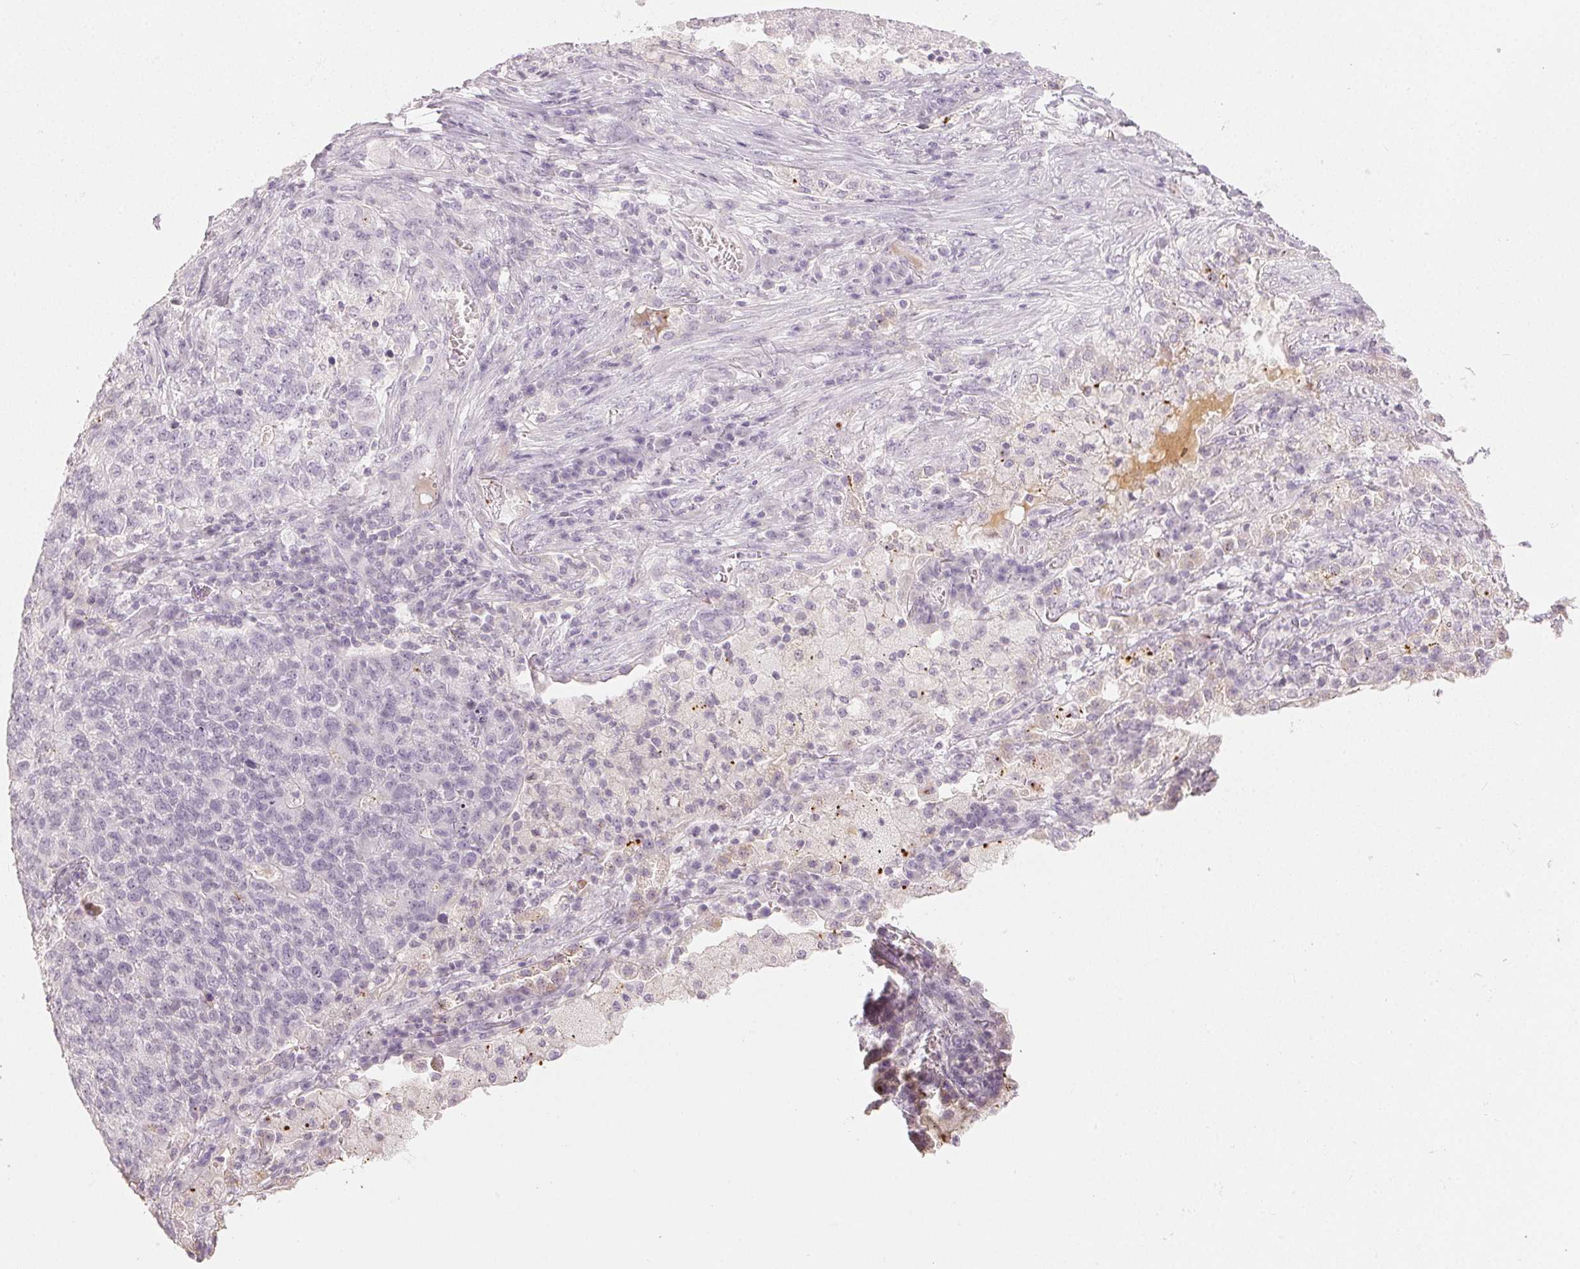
{"staining": {"intensity": "negative", "quantity": "none", "location": "none"}, "tissue": "lung cancer", "cell_type": "Tumor cells", "image_type": "cancer", "snomed": [{"axis": "morphology", "description": "Adenocarcinoma, NOS"}, {"axis": "topography", "description": "Lung"}], "caption": "The immunohistochemistry (IHC) photomicrograph has no significant staining in tumor cells of adenocarcinoma (lung) tissue.", "gene": "LVRN", "patient": {"sex": "male", "age": 57}}